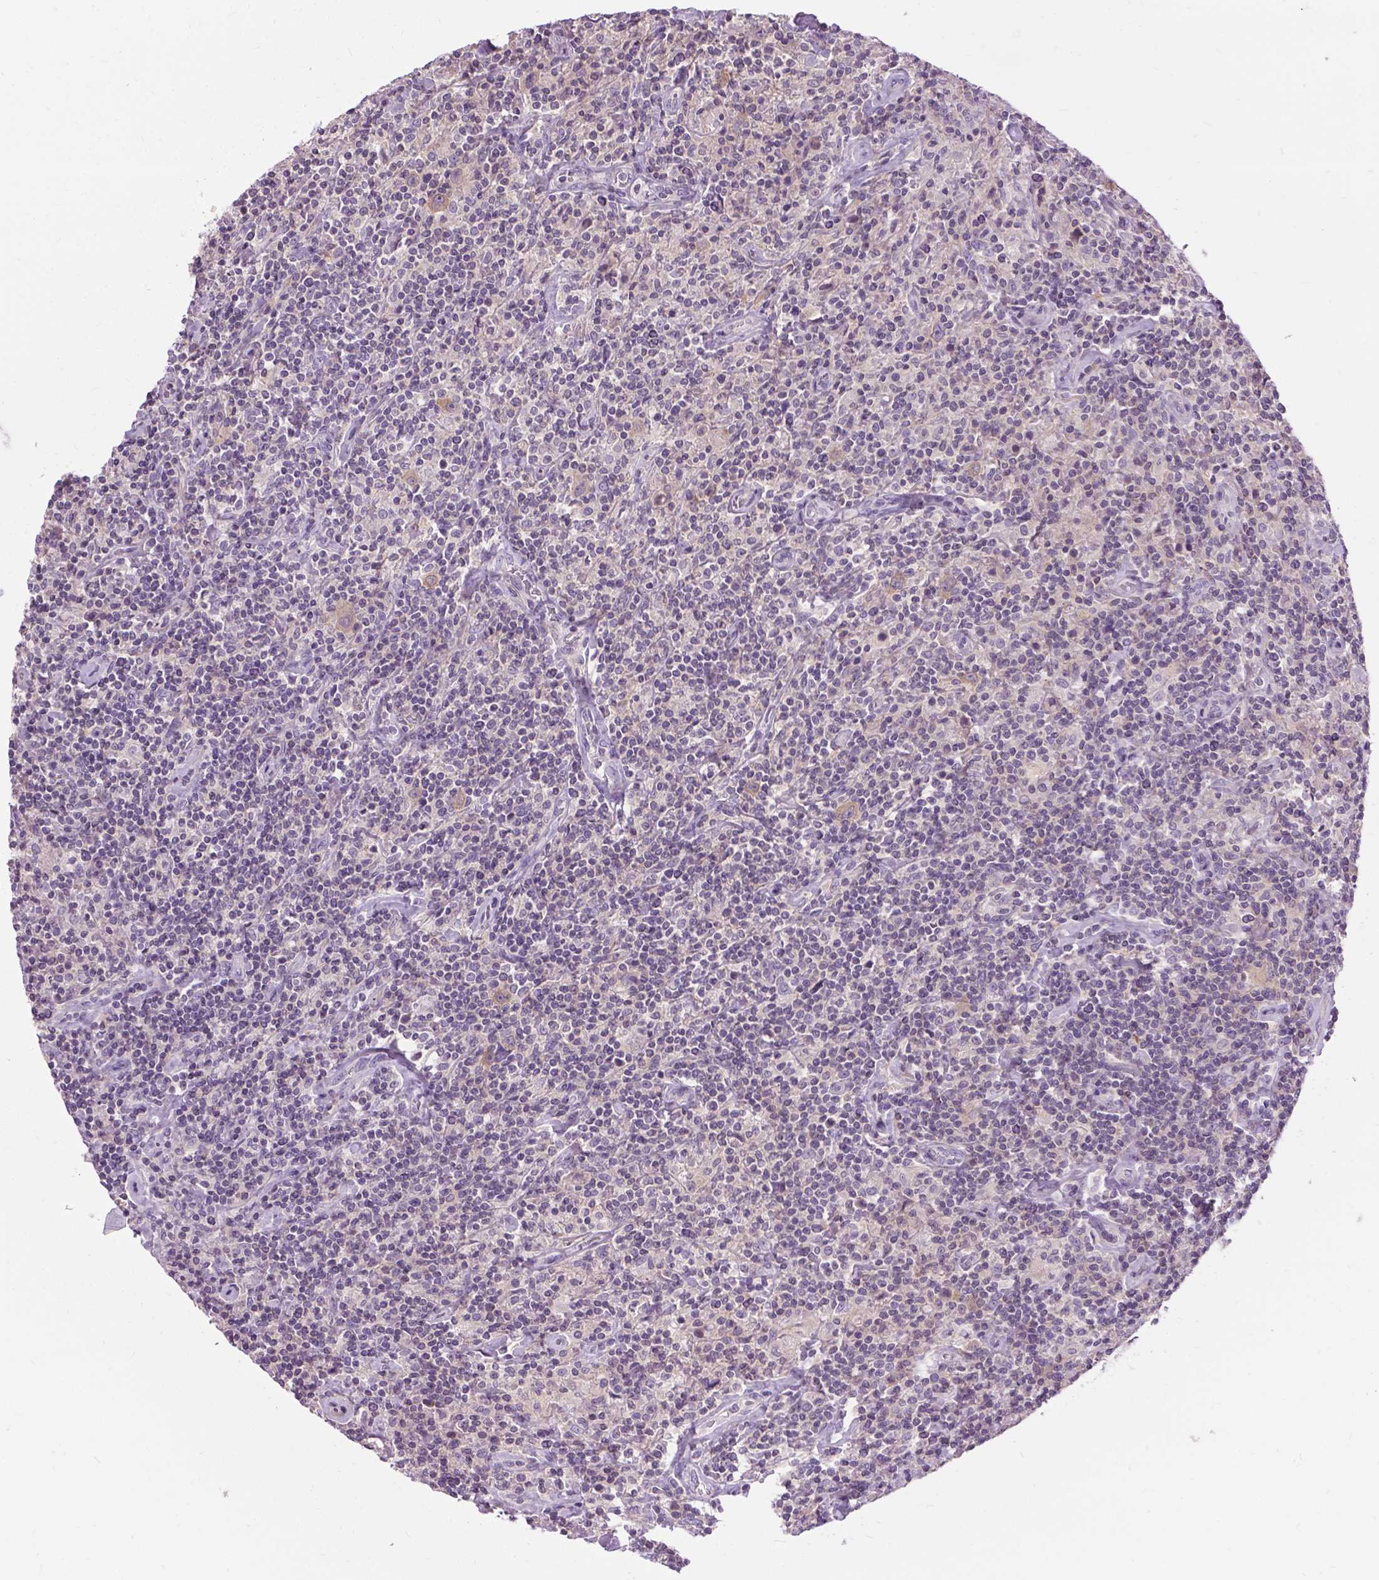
{"staining": {"intensity": "negative", "quantity": "none", "location": "none"}, "tissue": "lymphoma", "cell_type": "Tumor cells", "image_type": "cancer", "snomed": [{"axis": "morphology", "description": "Hodgkin's disease, NOS"}, {"axis": "topography", "description": "Lymph node"}], "caption": "The micrograph demonstrates no significant expression in tumor cells of lymphoma.", "gene": "JAK3", "patient": {"sex": "male", "age": 70}}